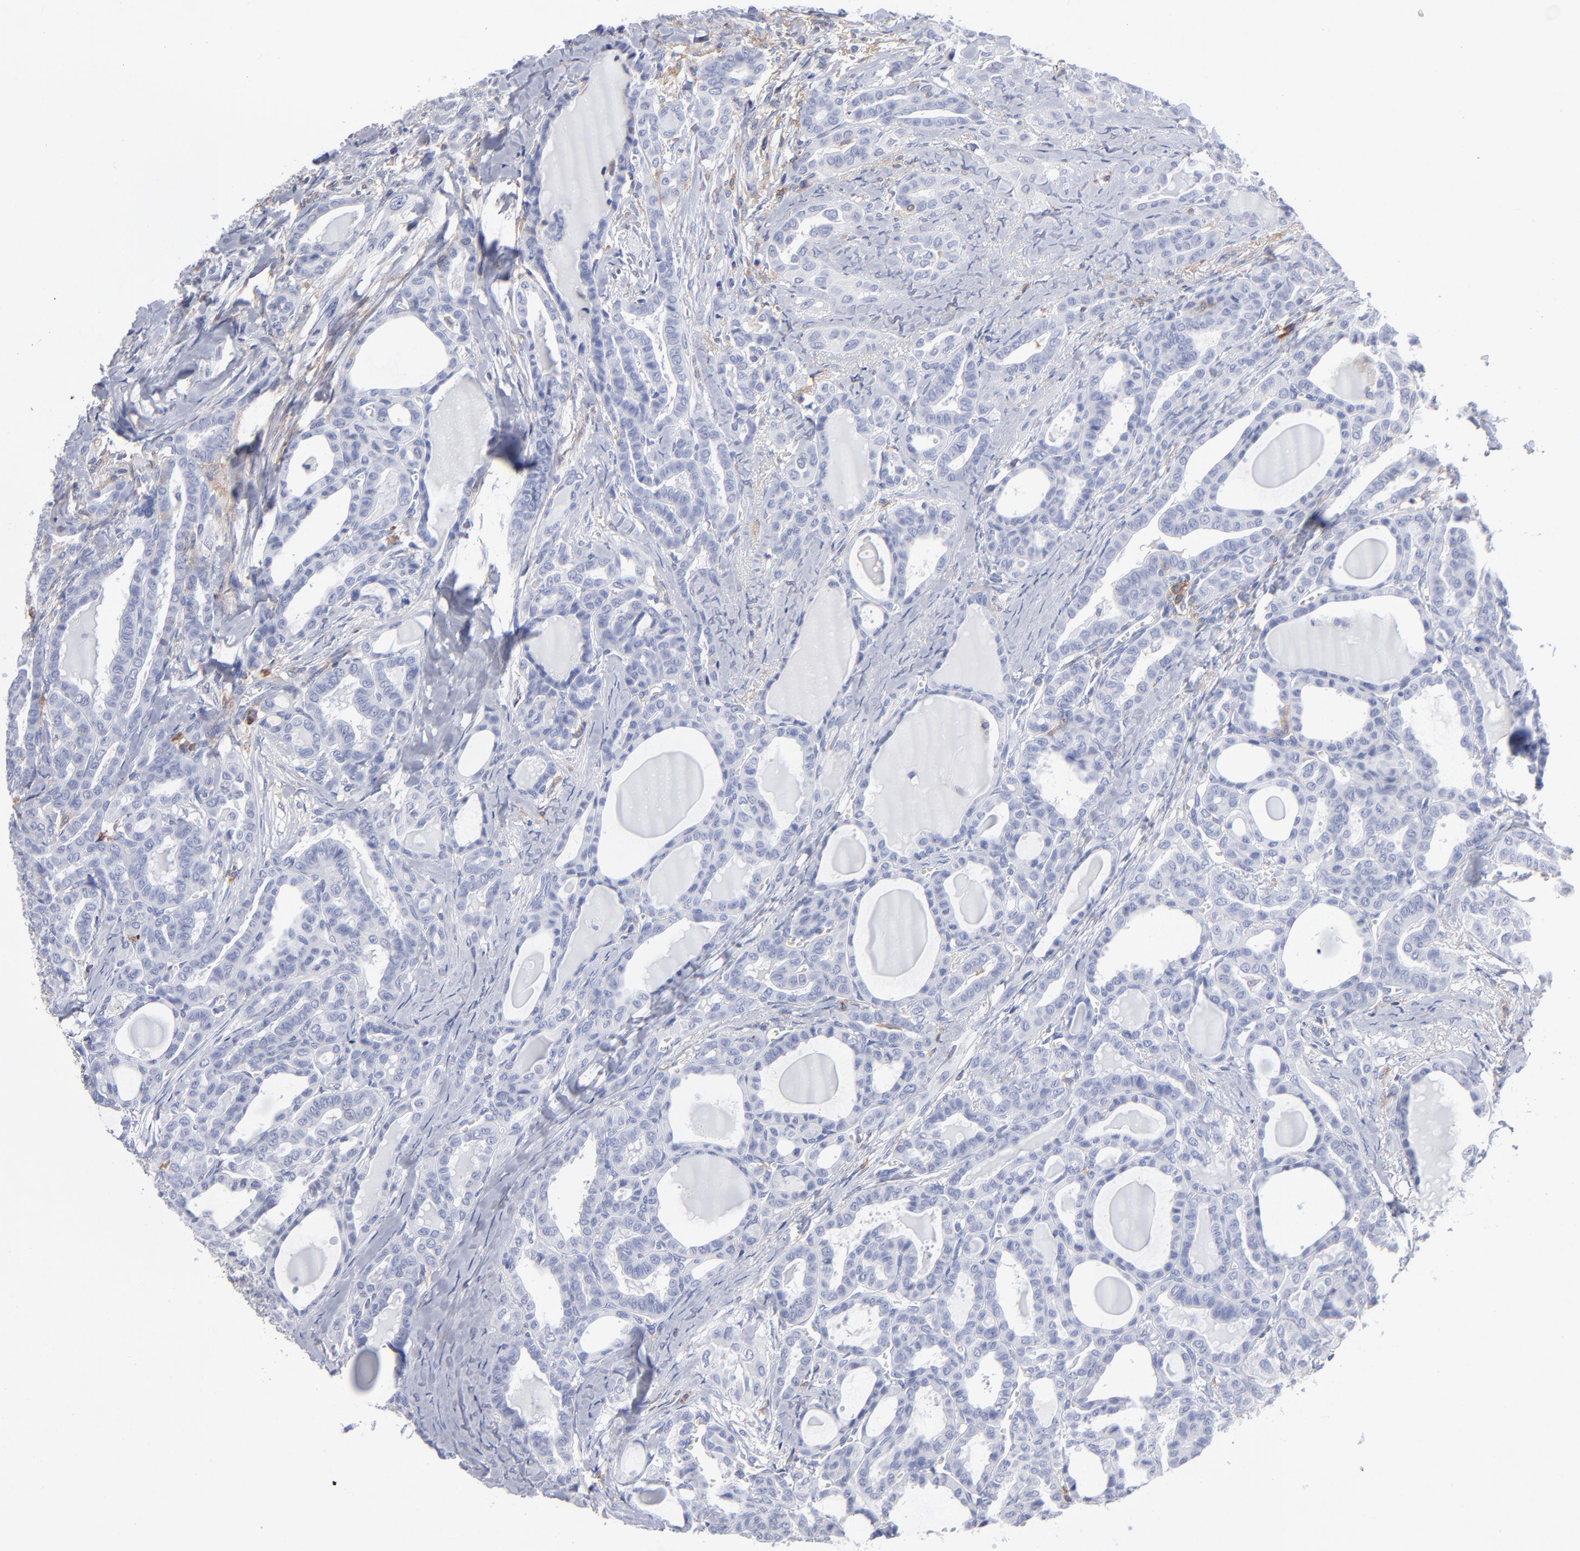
{"staining": {"intensity": "negative", "quantity": "none", "location": "none"}, "tissue": "thyroid cancer", "cell_type": "Tumor cells", "image_type": "cancer", "snomed": [{"axis": "morphology", "description": "Carcinoma, NOS"}, {"axis": "topography", "description": "Thyroid gland"}], "caption": "Photomicrograph shows no significant protein positivity in tumor cells of carcinoma (thyroid).", "gene": "LAT2", "patient": {"sex": "female", "age": 91}}